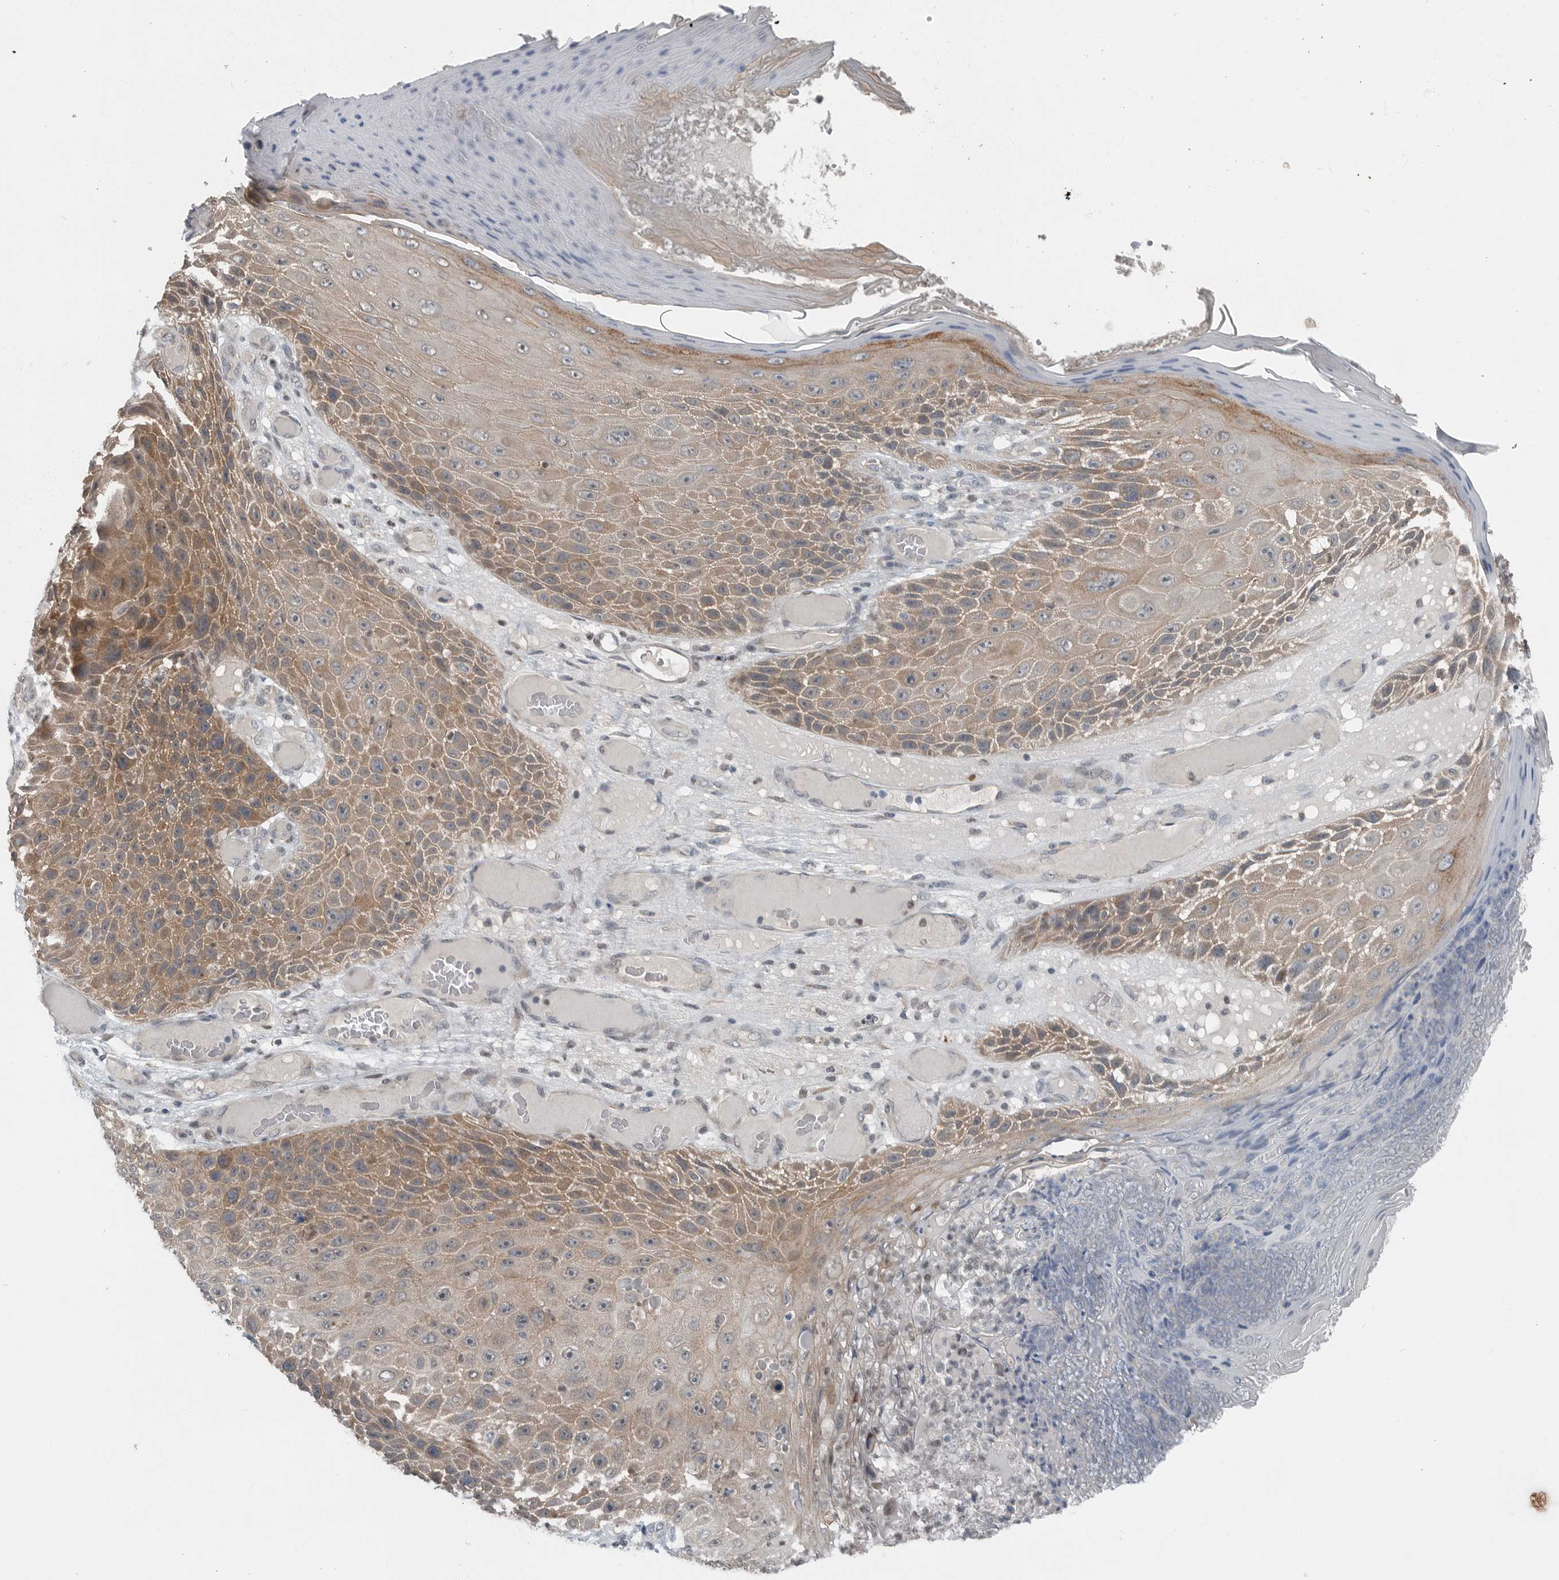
{"staining": {"intensity": "moderate", "quantity": ">75%", "location": "cytoplasmic/membranous"}, "tissue": "skin cancer", "cell_type": "Tumor cells", "image_type": "cancer", "snomed": [{"axis": "morphology", "description": "Squamous cell carcinoma, NOS"}, {"axis": "topography", "description": "Skin"}], "caption": "Approximately >75% of tumor cells in human skin cancer (squamous cell carcinoma) reveal moderate cytoplasmic/membranous protein expression as visualized by brown immunohistochemical staining.", "gene": "MFAP3L", "patient": {"sex": "female", "age": 88}}